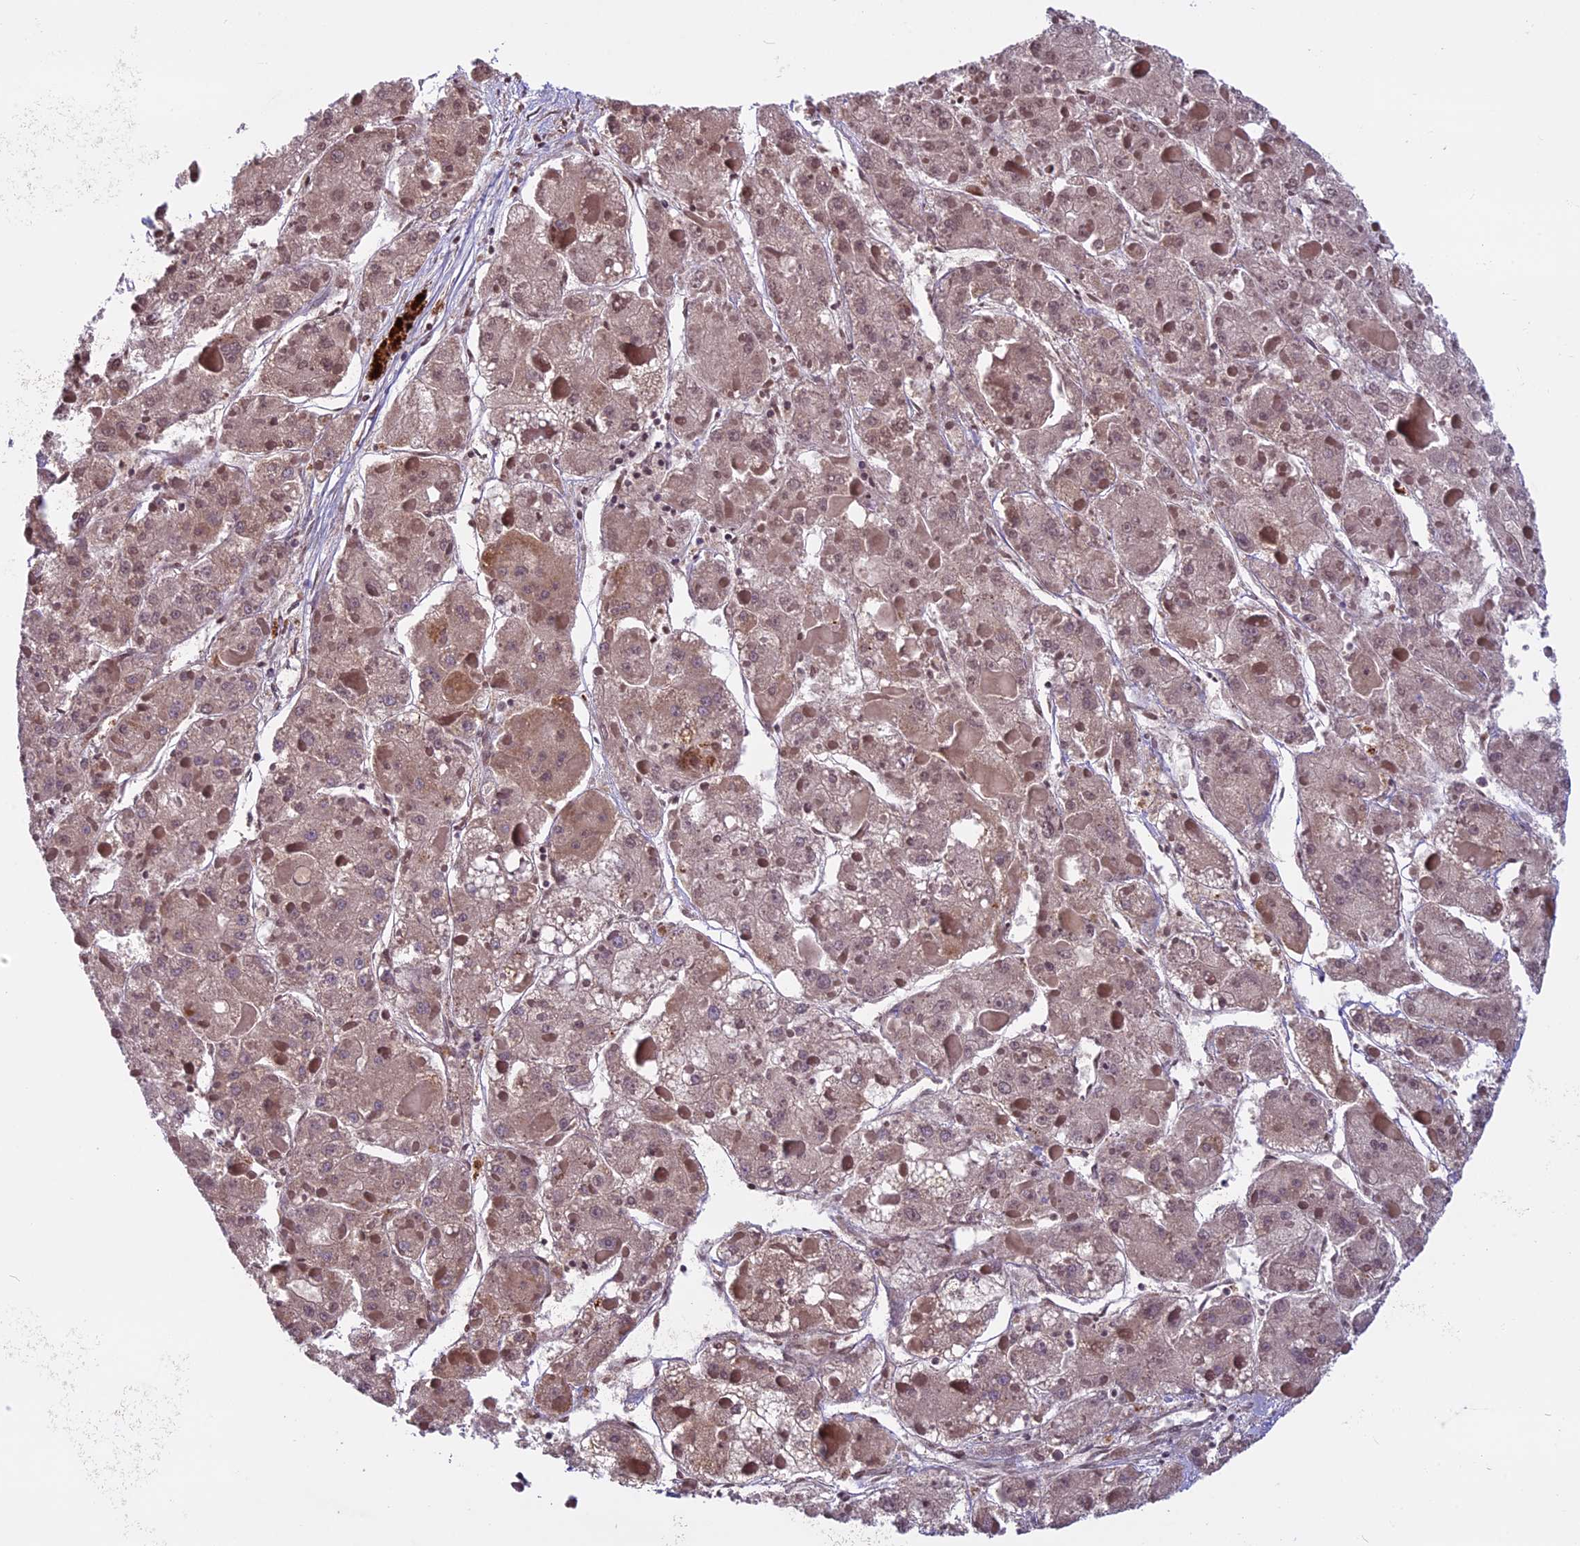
{"staining": {"intensity": "weak", "quantity": ">75%", "location": "cytoplasmic/membranous"}, "tissue": "liver cancer", "cell_type": "Tumor cells", "image_type": "cancer", "snomed": [{"axis": "morphology", "description": "Carcinoma, Hepatocellular, NOS"}, {"axis": "topography", "description": "Liver"}], "caption": "This photomicrograph shows liver cancer (hepatocellular carcinoma) stained with IHC to label a protein in brown. The cytoplasmic/membranous of tumor cells show weak positivity for the protein. Nuclei are counter-stained blue.", "gene": "DCTN5", "patient": {"sex": "female", "age": 73}}